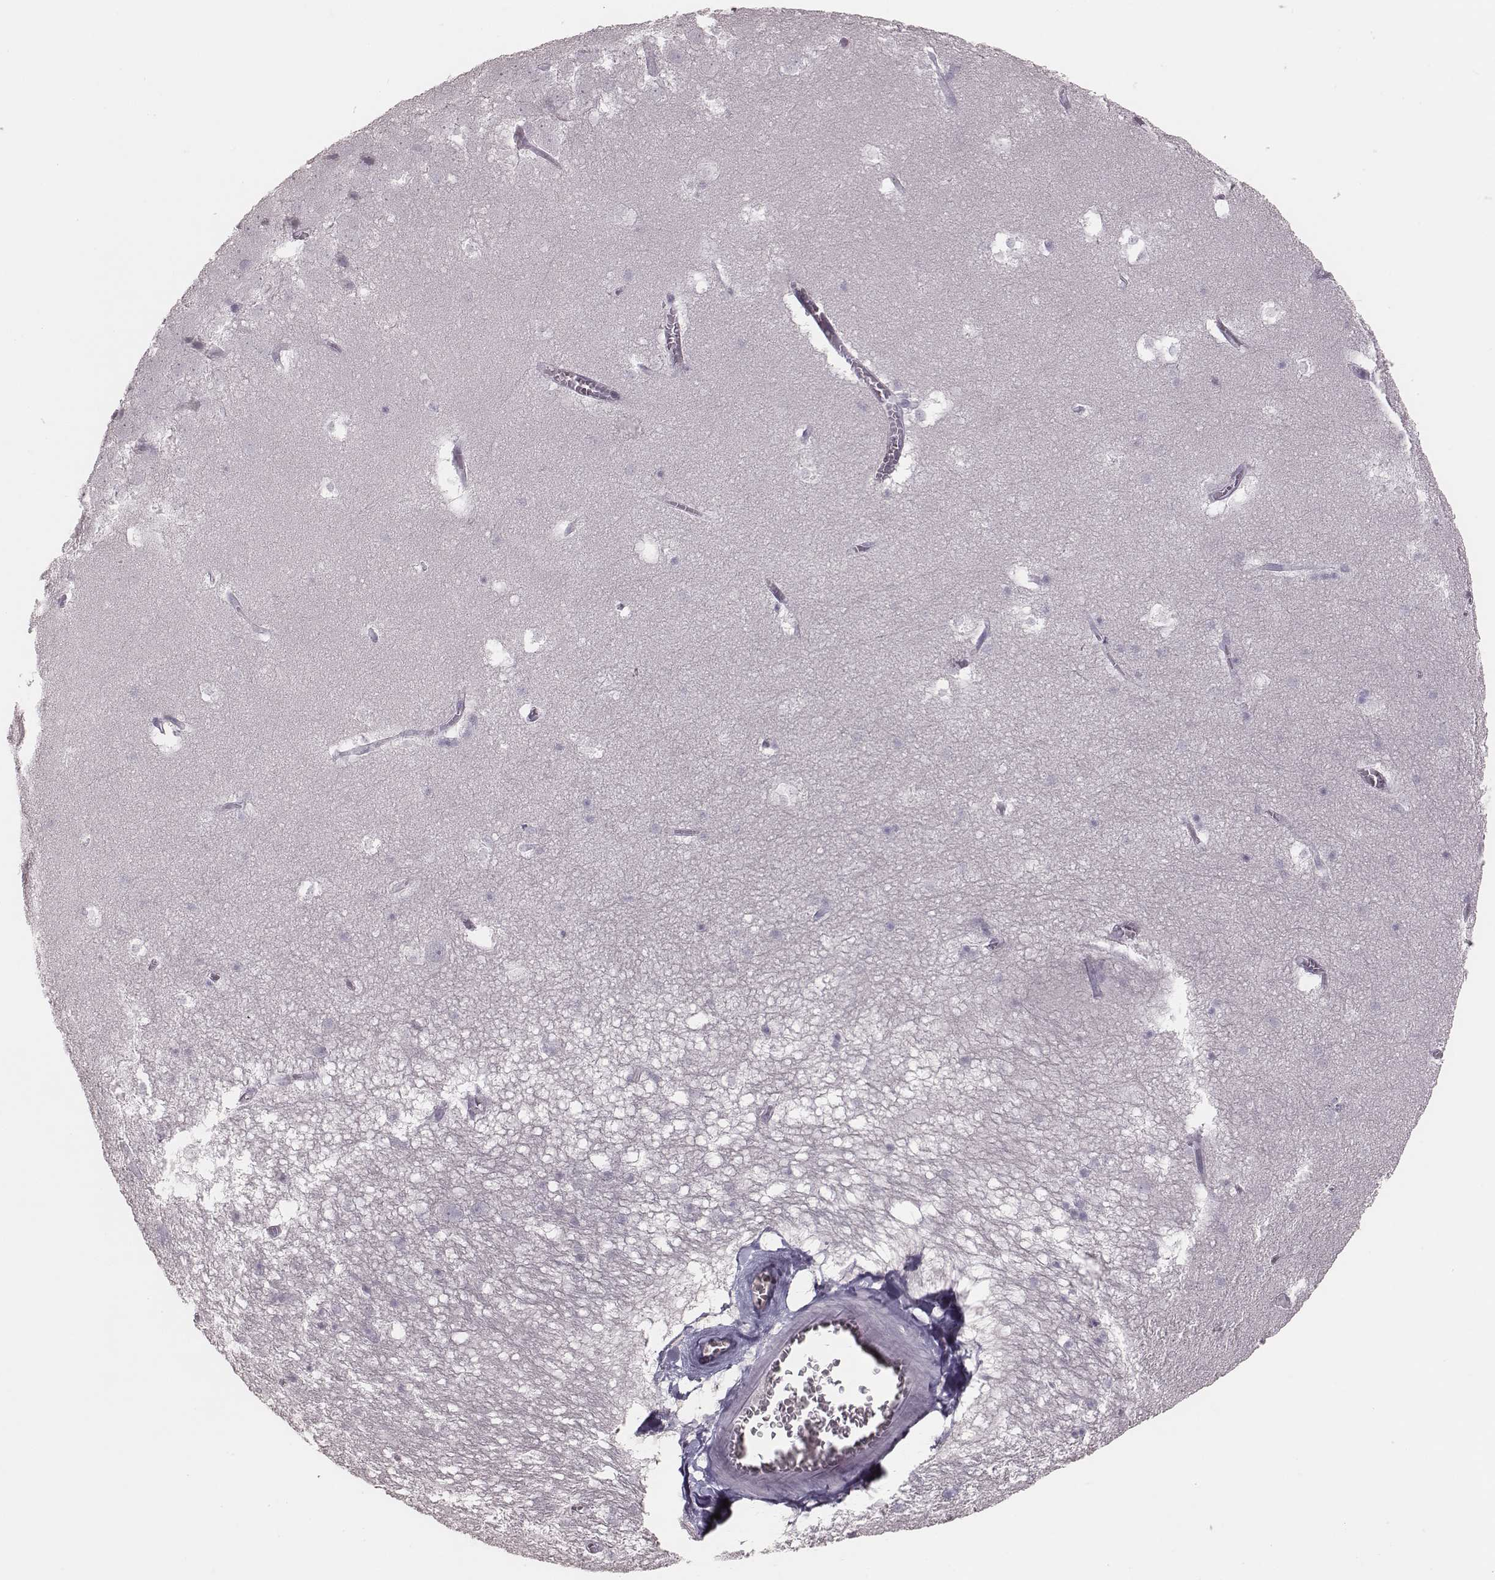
{"staining": {"intensity": "negative", "quantity": "none", "location": "none"}, "tissue": "hippocampus", "cell_type": "Glial cells", "image_type": "normal", "snomed": [{"axis": "morphology", "description": "Normal tissue, NOS"}, {"axis": "topography", "description": "Hippocampus"}], "caption": "An image of hippocampus stained for a protein exhibits no brown staining in glial cells.", "gene": "PDCD1", "patient": {"sex": "male", "age": 45}}